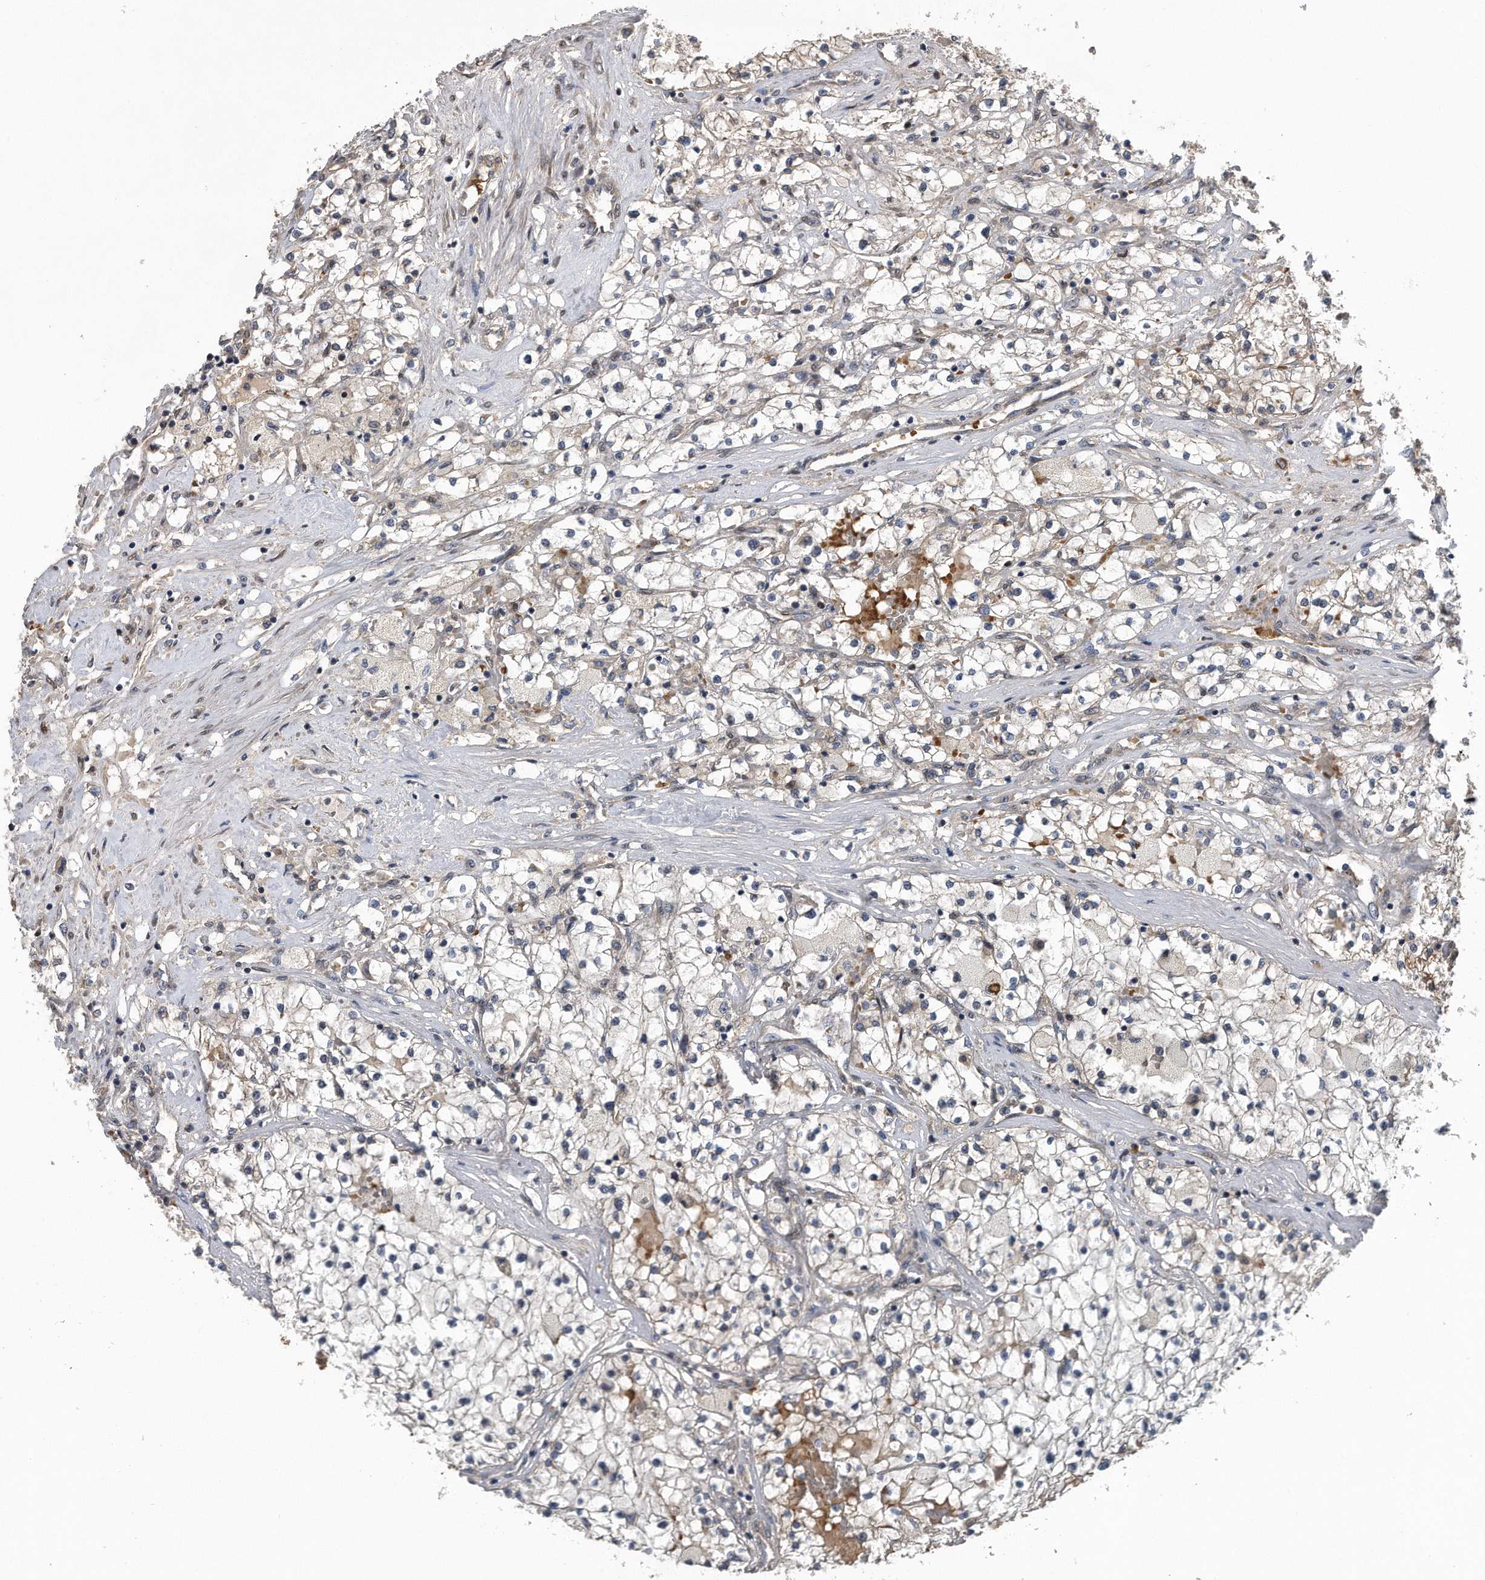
{"staining": {"intensity": "moderate", "quantity": "25%-75%", "location": "cytoplasmic/membranous"}, "tissue": "renal cancer", "cell_type": "Tumor cells", "image_type": "cancer", "snomed": [{"axis": "morphology", "description": "Normal tissue, NOS"}, {"axis": "morphology", "description": "Adenocarcinoma, NOS"}, {"axis": "topography", "description": "Kidney"}], "caption": "Moderate cytoplasmic/membranous positivity is appreciated in about 25%-75% of tumor cells in renal adenocarcinoma.", "gene": "ZNF79", "patient": {"sex": "male", "age": 68}}